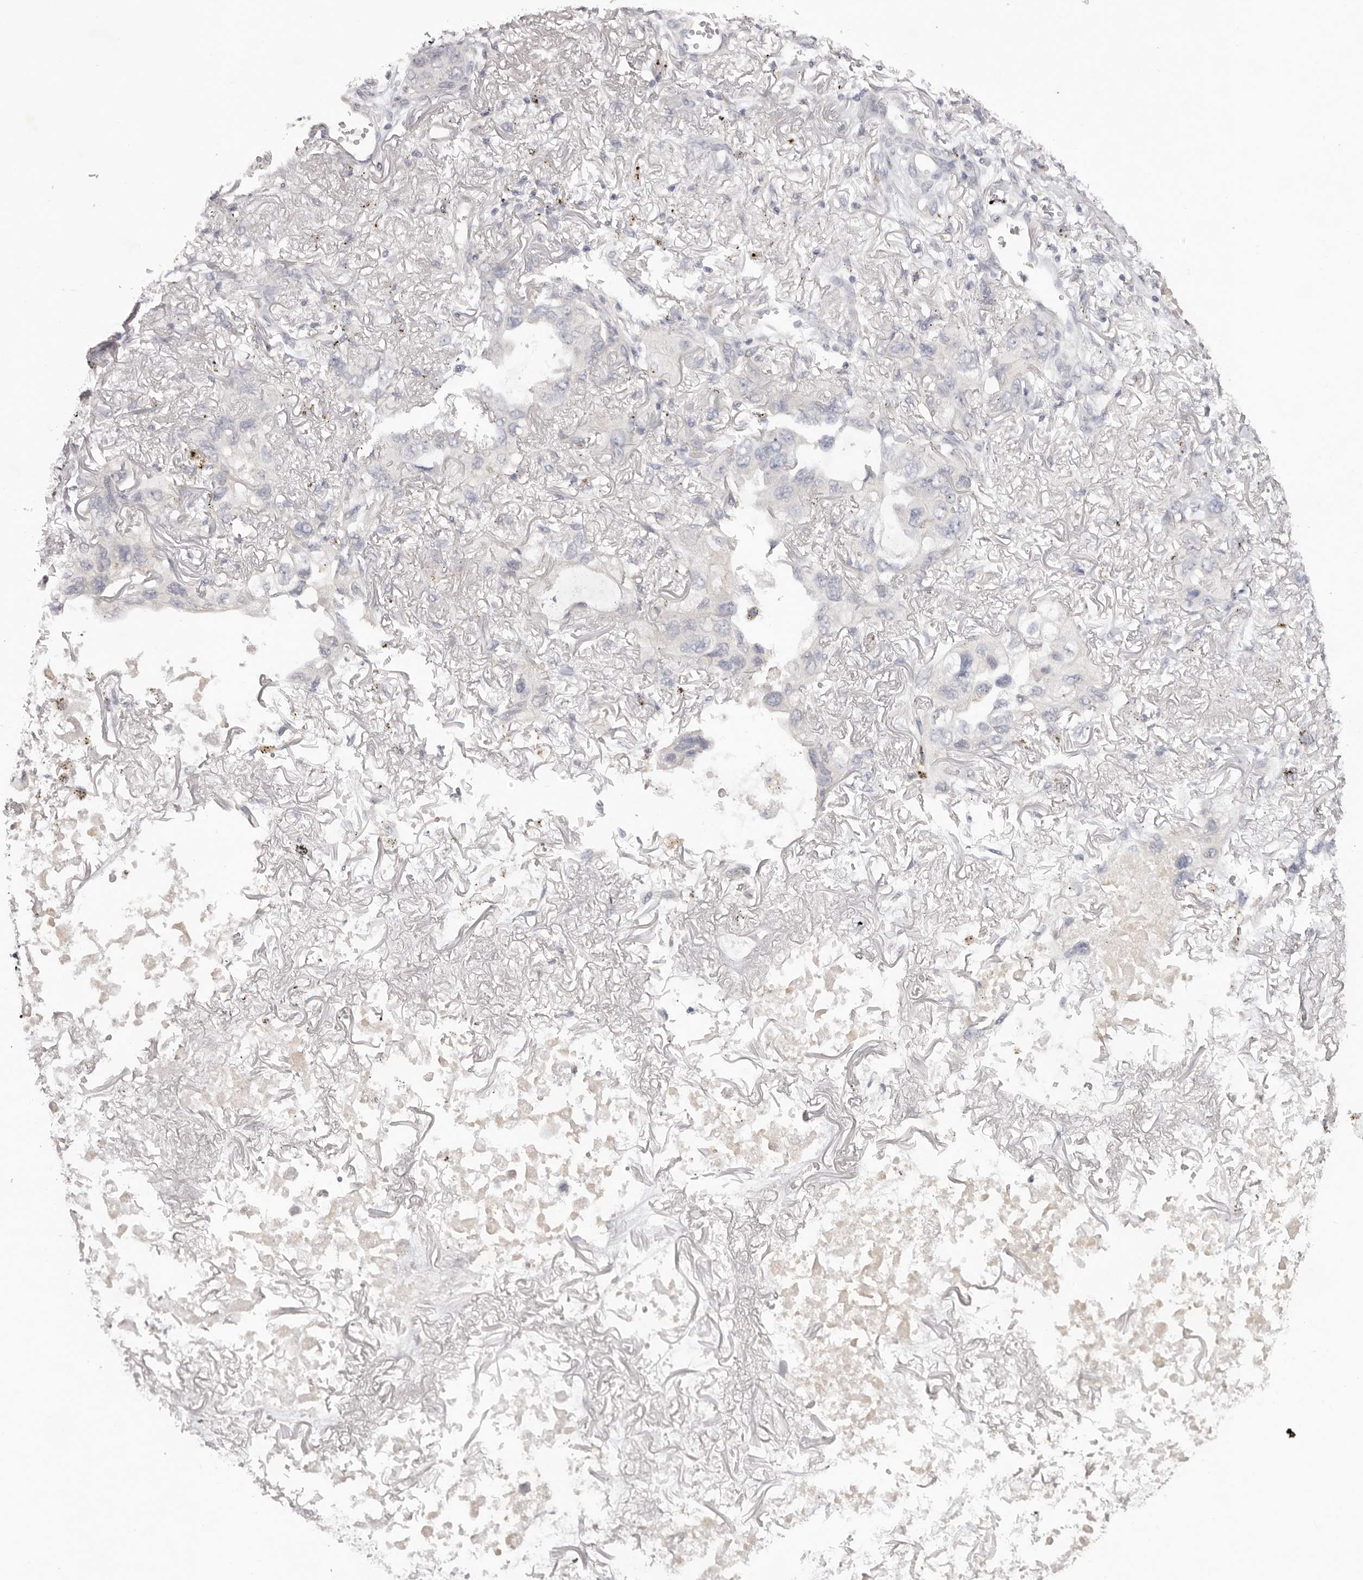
{"staining": {"intensity": "negative", "quantity": "none", "location": "none"}, "tissue": "lung cancer", "cell_type": "Tumor cells", "image_type": "cancer", "snomed": [{"axis": "morphology", "description": "Squamous cell carcinoma, NOS"}, {"axis": "topography", "description": "Lung"}], "caption": "An image of human squamous cell carcinoma (lung) is negative for staining in tumor cells.", "gene": "SCUBE2", "patient": {"sex": "female", "age": 73}}